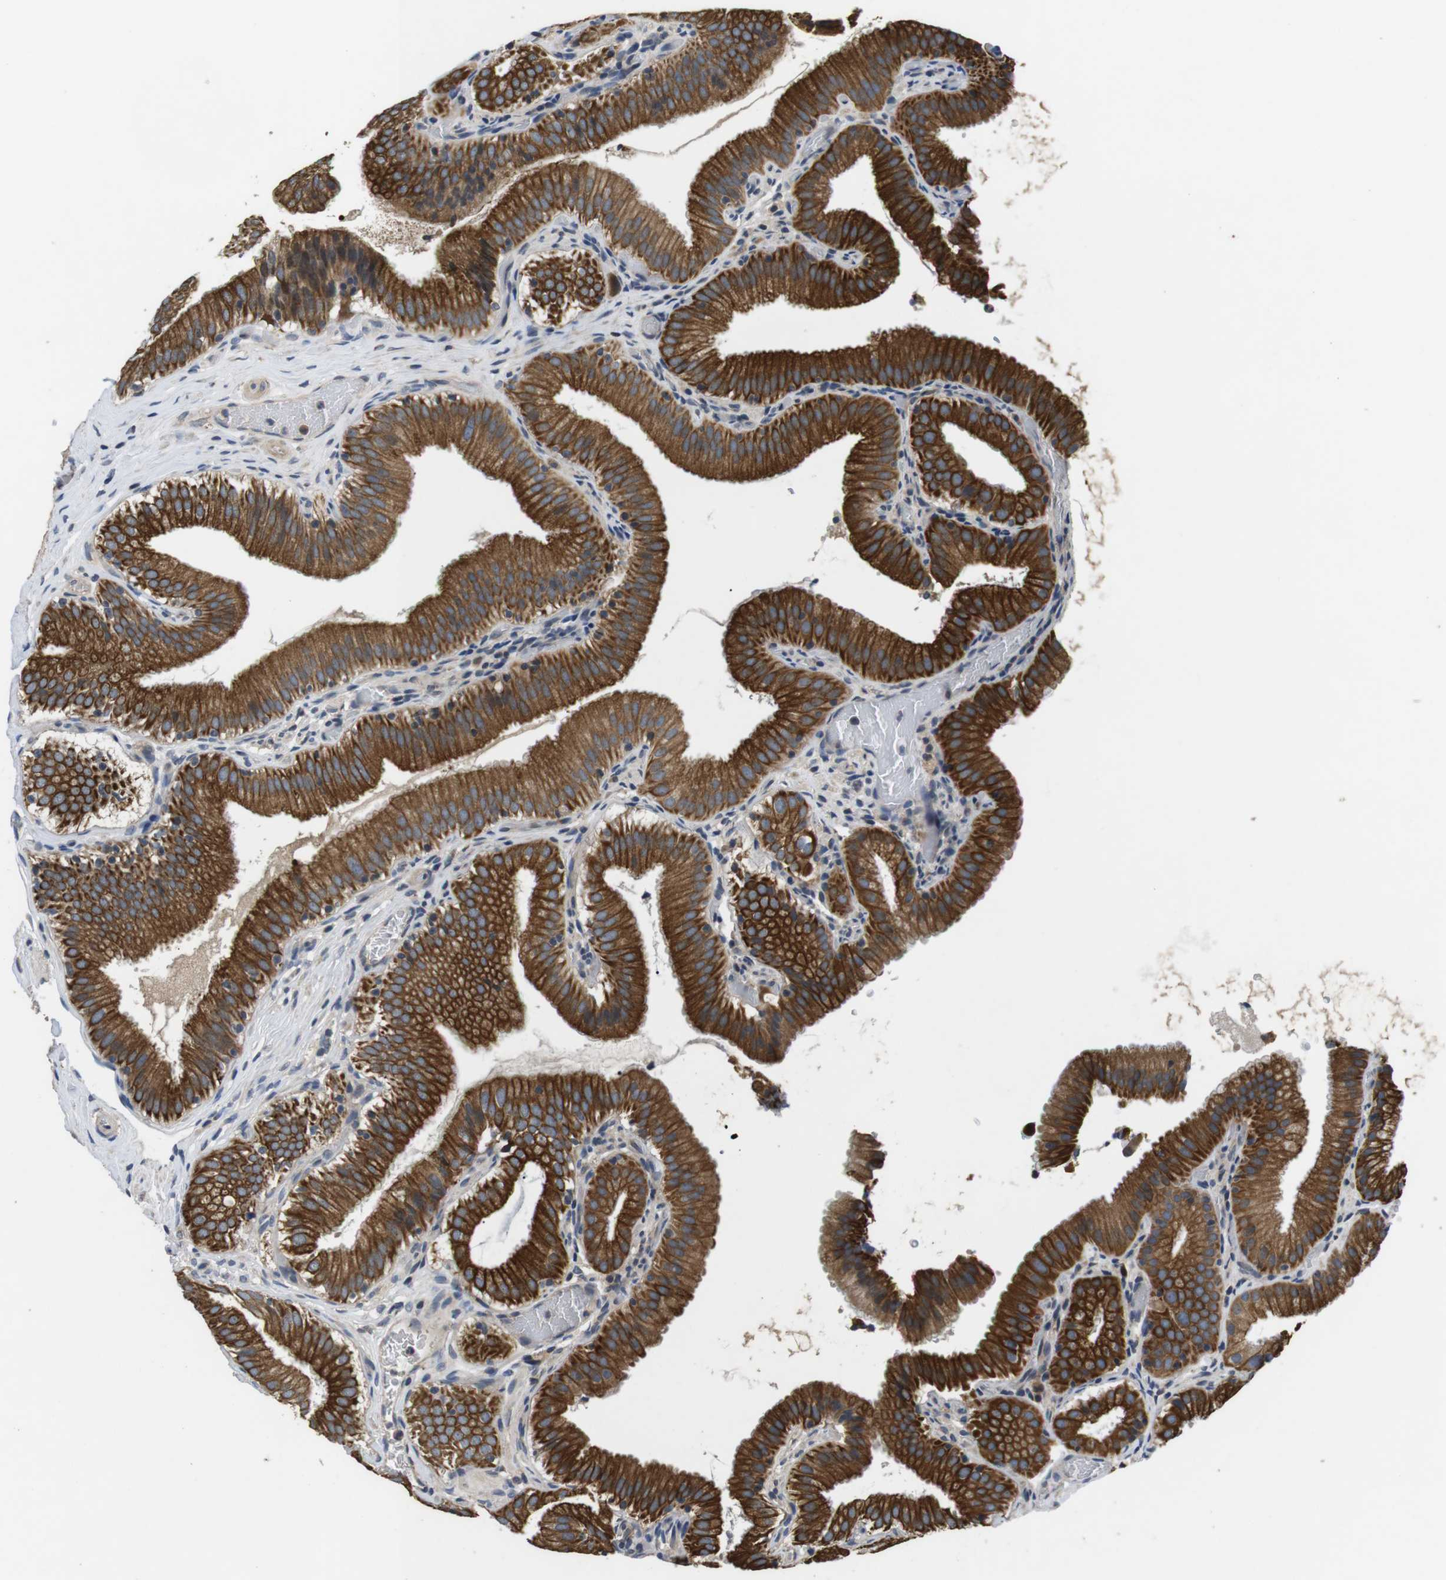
{"staining": {"intensity": "strong", "quantity": ">75%", "location": "cytoplasmic/membranous"}, "tissue": "gallbladder", "cell_type": "Glandular cells", "image_type": "normal", "snomed": [{"axis": "morphology", "description": "Normal tissue, NOS"}, {"axis": "topography", "description": "Gallbladder"}], "caption": "Glandular cells show high levels of strong cytoplasmic/membranous positivity in approximately >75% of cells in normal gallbladder. (brown staining indicates protein expression, while blue staining denotes nuclei).", "gene": "ADGRL3", "patient": {"sex": "male", "age": 54}}